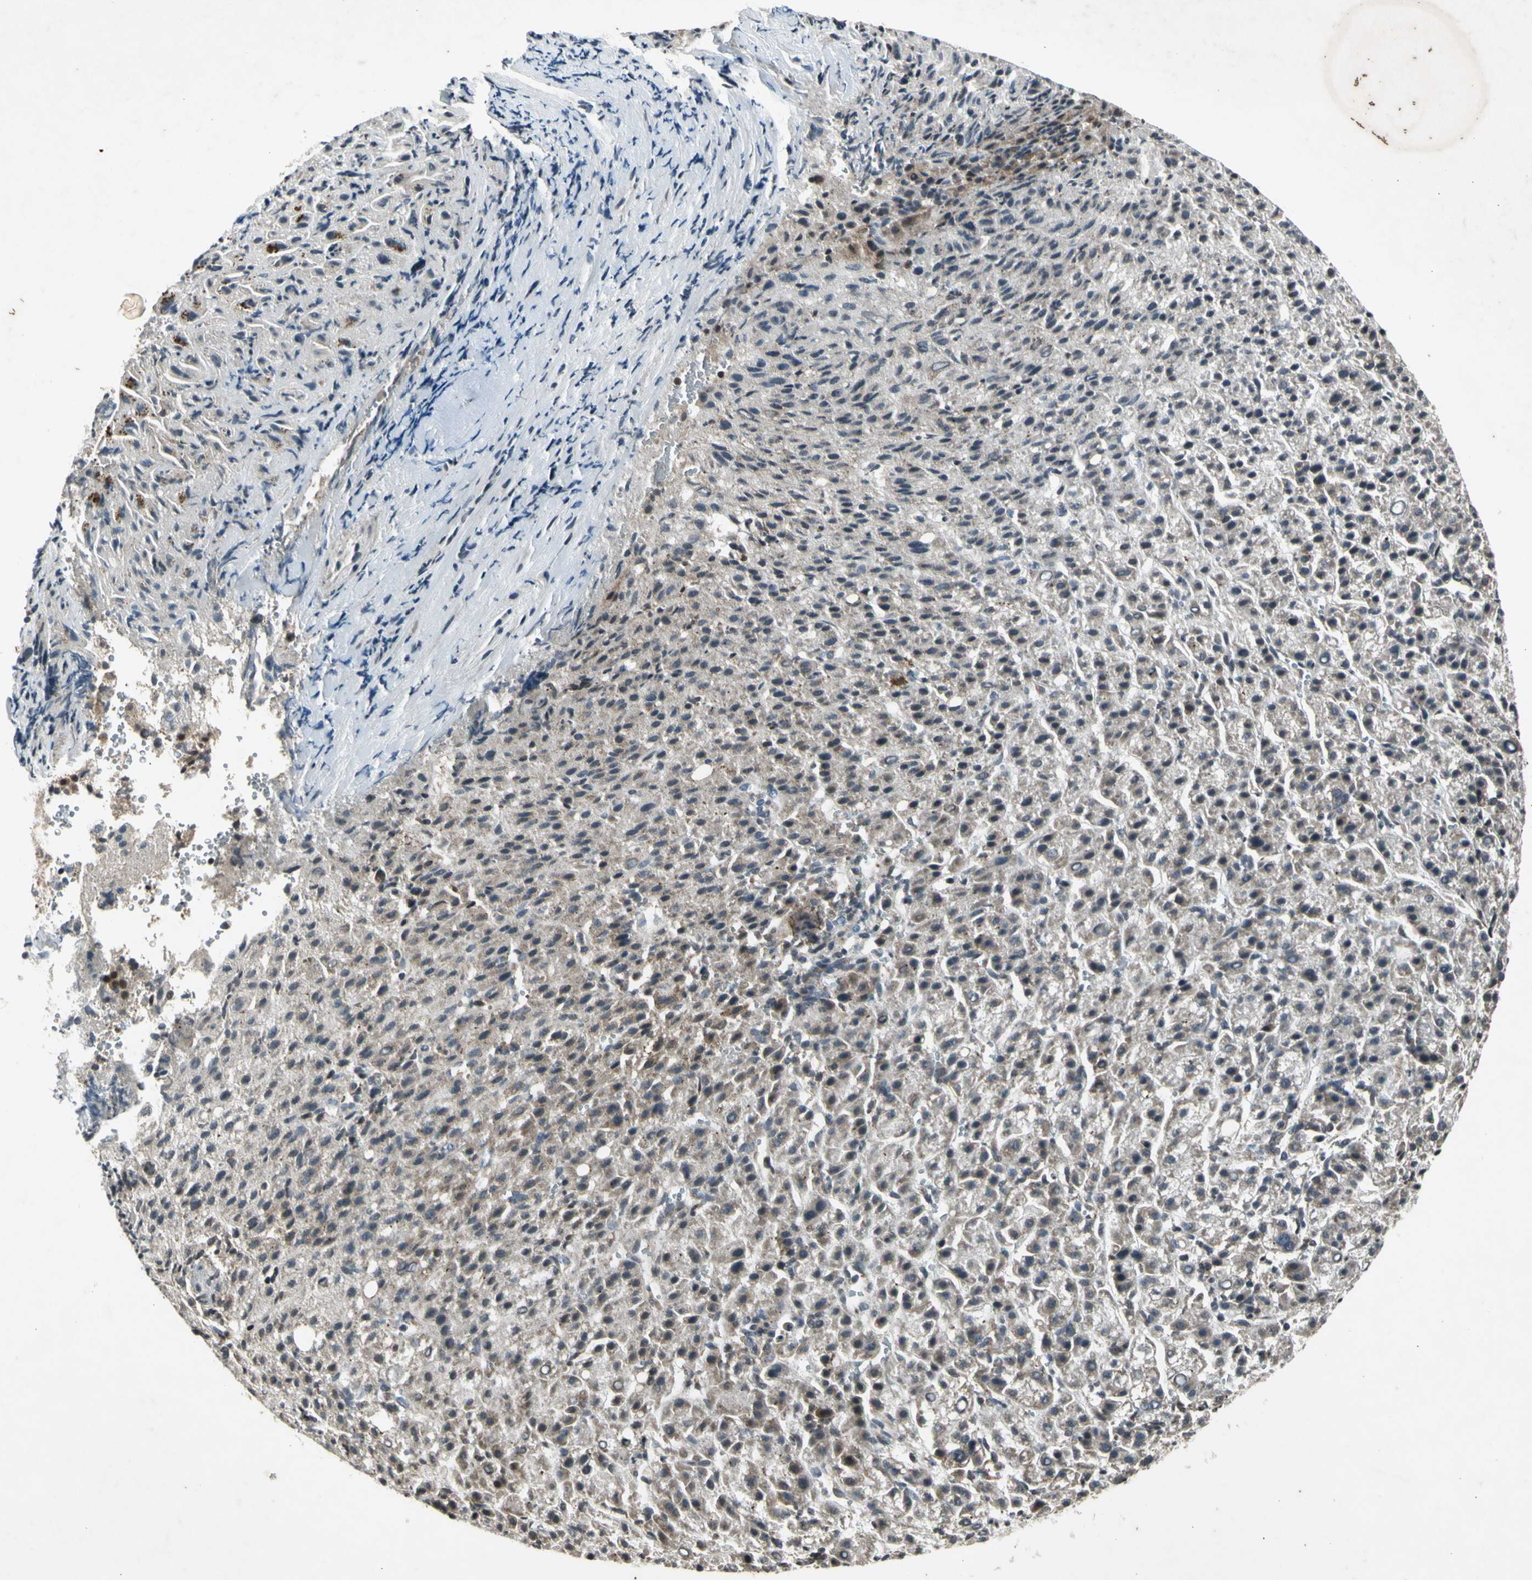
{"staining": {"intensity": "weak", "quantity": "25%-75%", "location": "cytoplasmic/membranous"}, "tissue": "liver cancer", "cell_type": "Tumor cells", "image_type": "cancer", "snomed": [{"axis": "morphology", "description": "Carcinoma, Hepatocellular, NOS"}, {"axis": "topography", "description": "Liver"}], "caption": "Protein staining of liver cancer tissue demonstrates weak cytoplasmic/membranous expression in approximately 25%-75% of tumor cells.", "gene": "EFNB2", "patient": {"sex": "female", "age": 58}}